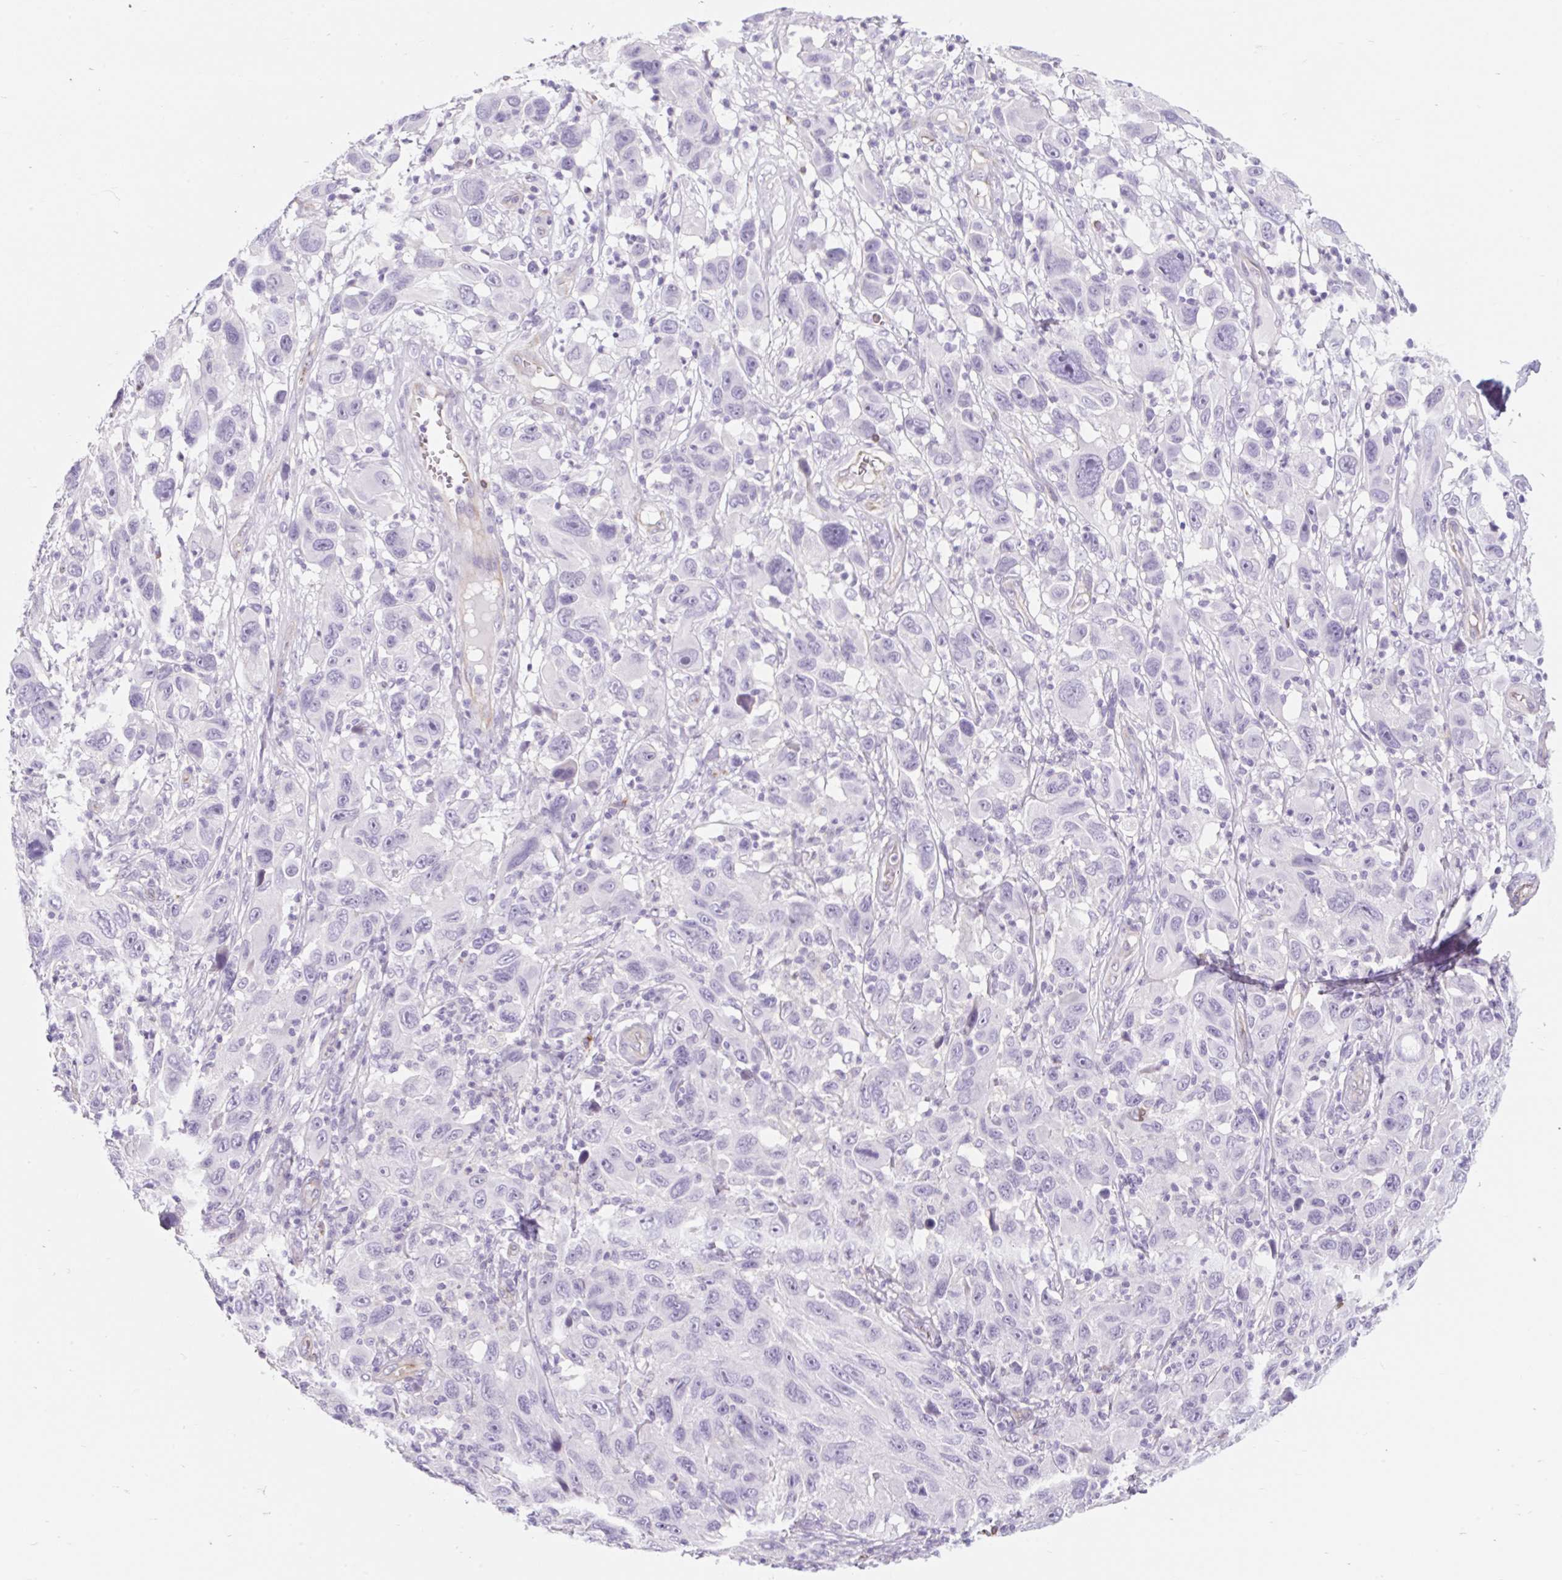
{"staining": {"intensity": "negative", "quantity": "none", "location": "none"}, "tissue": "melanoma", "cell_type": "Tumor cells", "image_type": "cancer", "snomed": [{"axis": "morphology", "description": "Malignant melanoma, NOS"}, {"axis": "topography", "description": "Skin"}], "caption": "Immunohistochemistry (IHC) of human melanoma demonstrates no expression in tumor cells.", "gene": "BCAS1", "patient": {"sex": "male", "age": 53}}